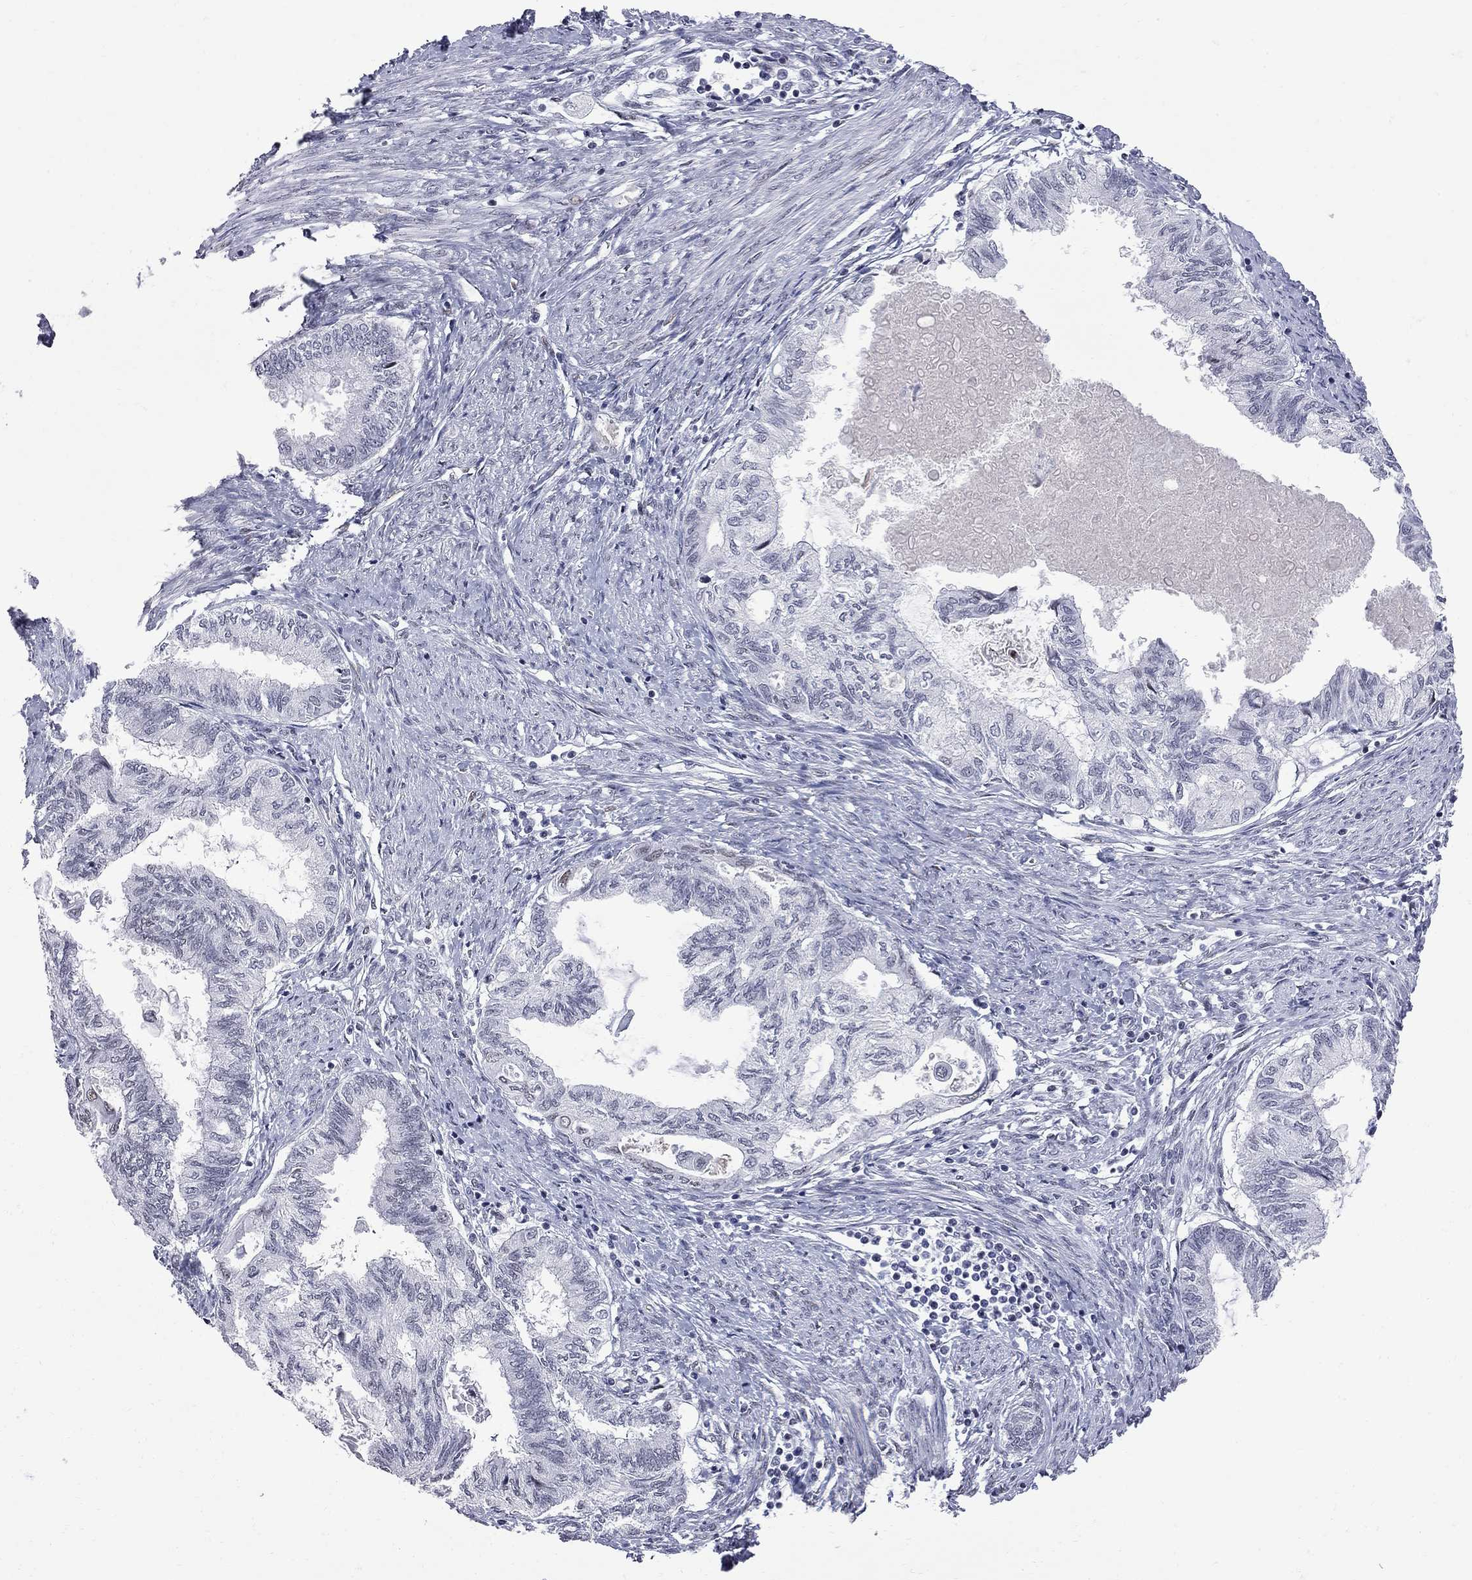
{"staining": {"intensity": "weak", "quantity": "<25%", "location": "nuclear"}, "tissue": "endometrial cancer", "cell_type": "Tumor cells", "image_type": "cancer", "snomed": [{"axis": "morphology", "description": "Adenocarcinoma, NOS"}, {"axis": "topography", "description": "Endometrium"}], "caption": "High power microscopy micrograph of an IHC image of endometrial cancer (adenocarcinoma), revealing no significant positivity in tumor cells.", "gene": "ZBTB47", "patient": {"sex": "female", "age": 86}}